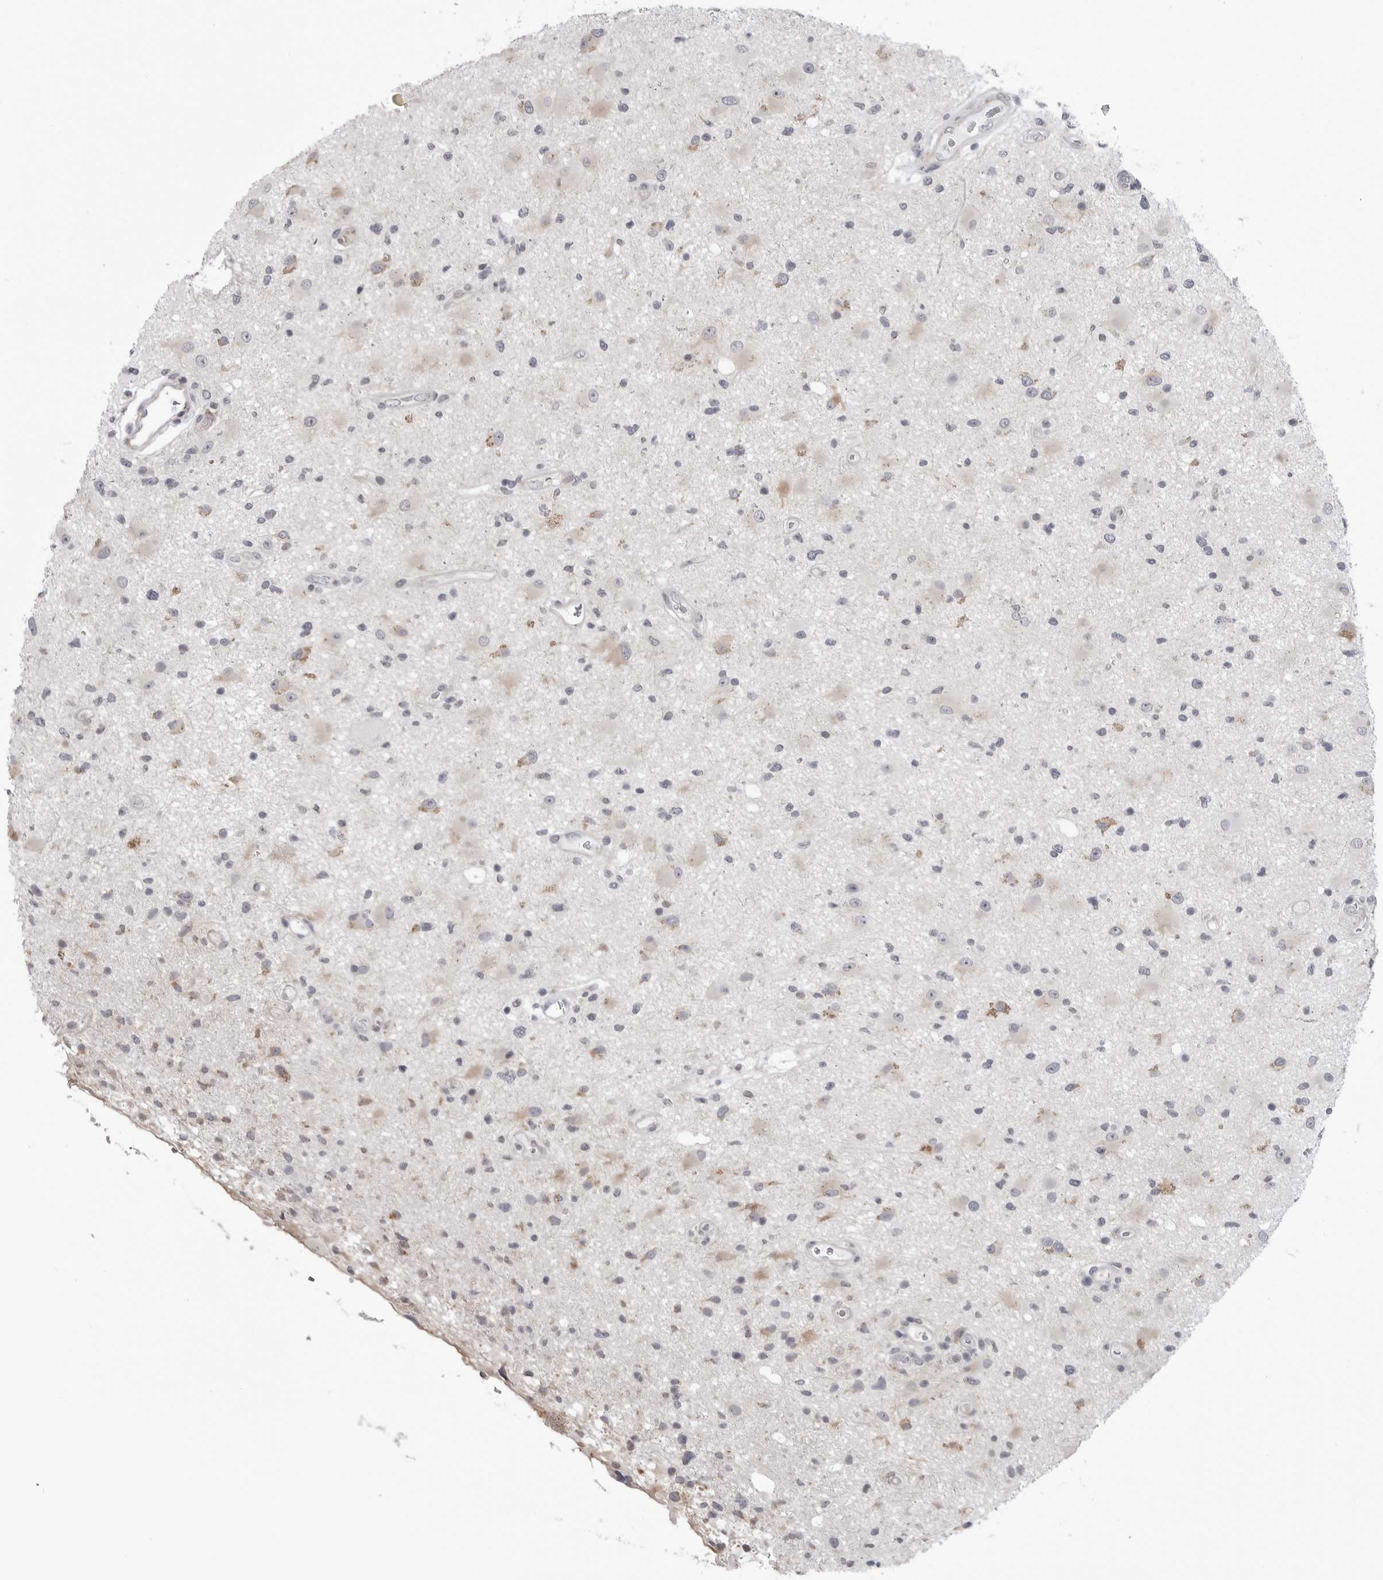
{"staining": {"intensity": "negative", "quantity": "none", "location": "none"}, "tissue": "glioma", "cell_type": "Tumor cells", "image_type": "cancer", "snomed": [{"axis": "morphology", "description": "Glioma, malignant, High grade"}, {"axis": "topography", "description": "Brain"}], "caption": "Tumor cells are negative for protein expression in human malignant high-grade glioma. (Brightfield microscopy of DAB immunohistochemistry (IHC) at high magnification).", "gene": "SCP2", "patient": {"sex": "male", "age": 33}}